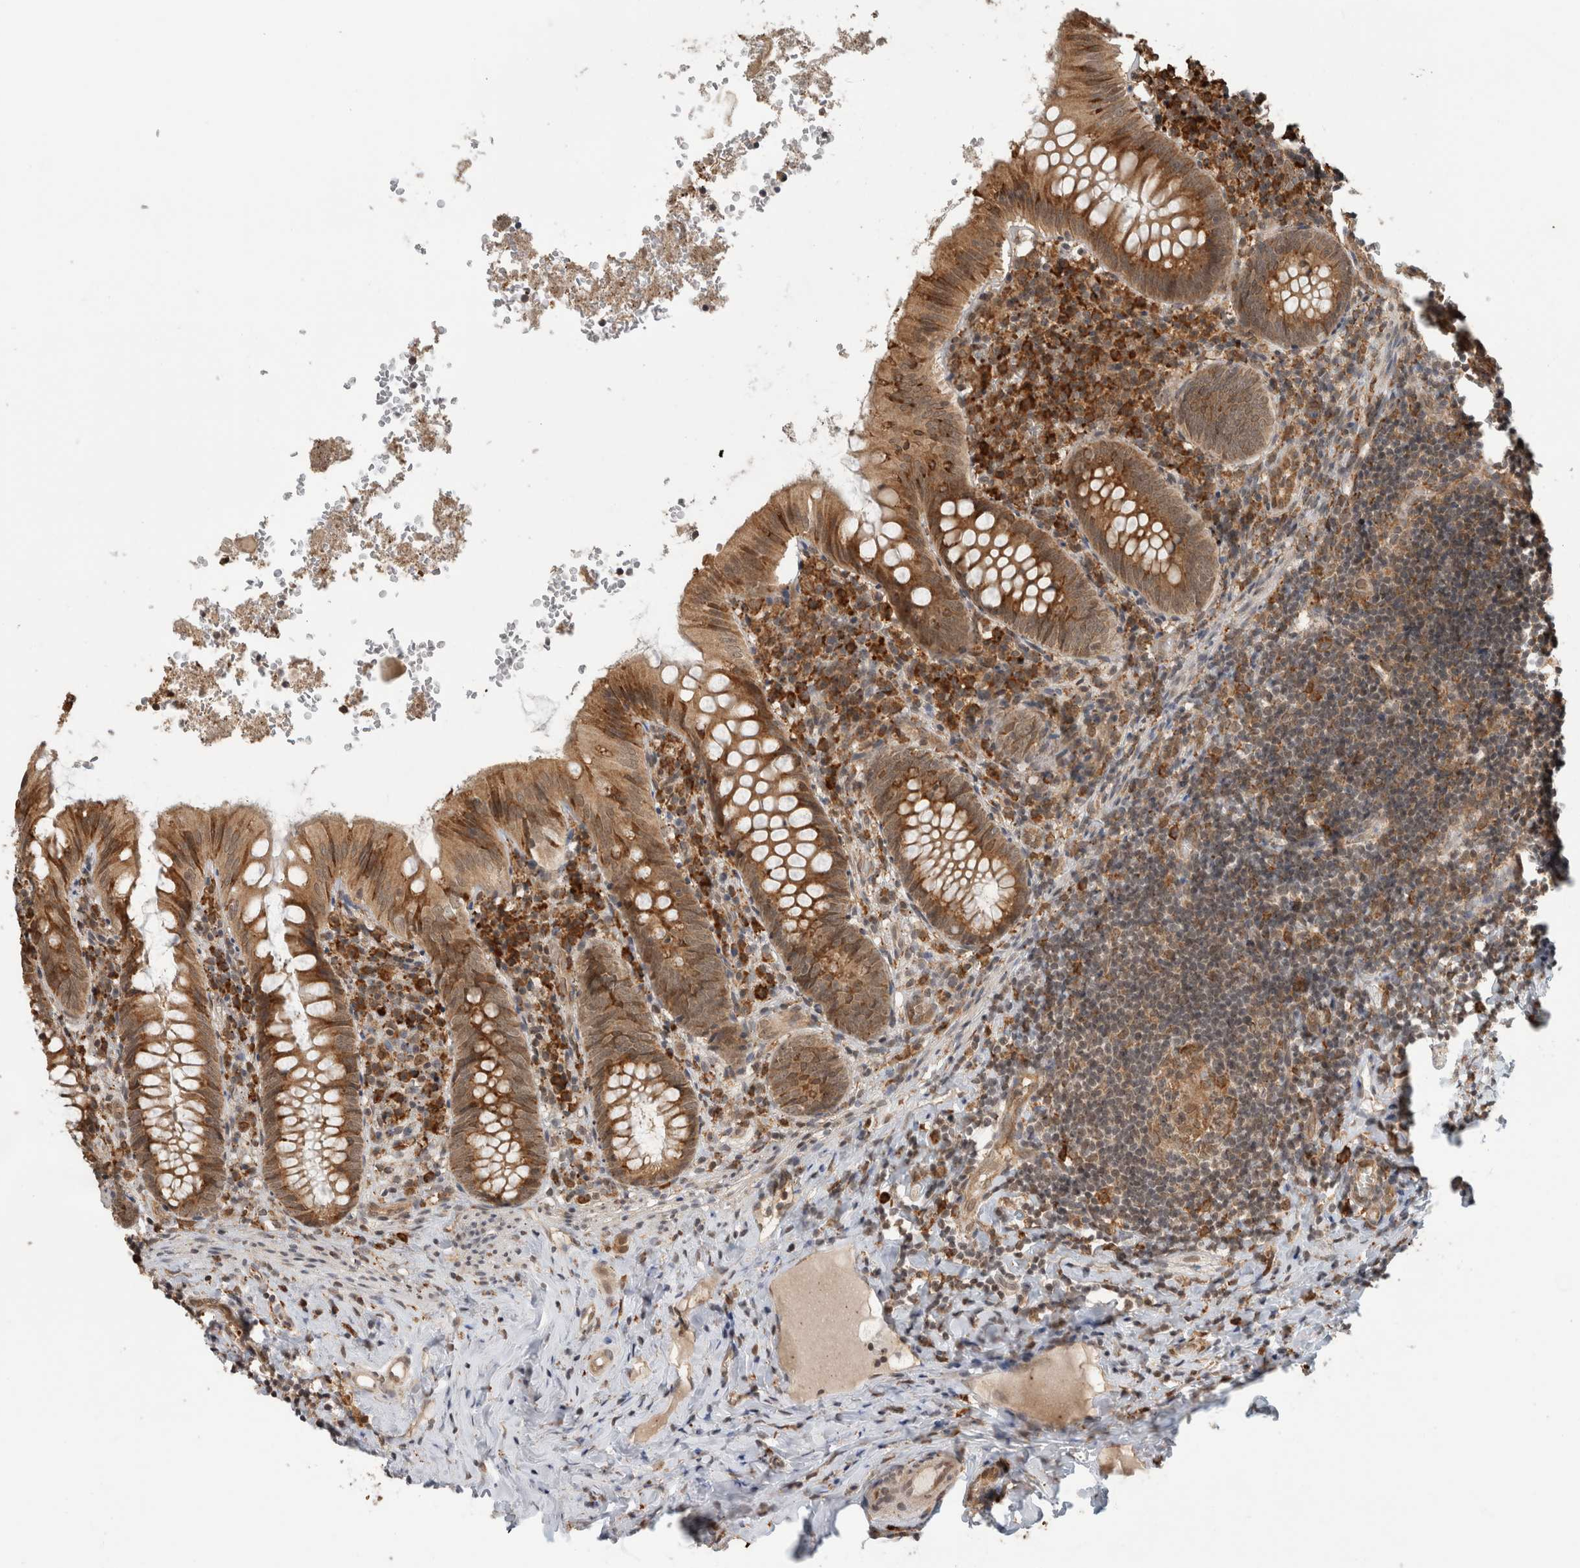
{"staining": {"intensity": "moderate", "quantity": ">75%", "location": "cytoplasmic/membranous"}, "tissue": "appendix", "cell_type": "Glandular cells", "image_type": "normal", "snomed": [{"axis": "morphology", "description": "Normal tissue, NOS"}, {"axis": "topography", "description": "Appendix"}], "caption": "Protein staining shows moderate cytoplasmic/membranous staining in about >75% of glandular cells in normal appendix.", "gene": "MS4A7", "patient": {"sex": "male", "age": 8}}